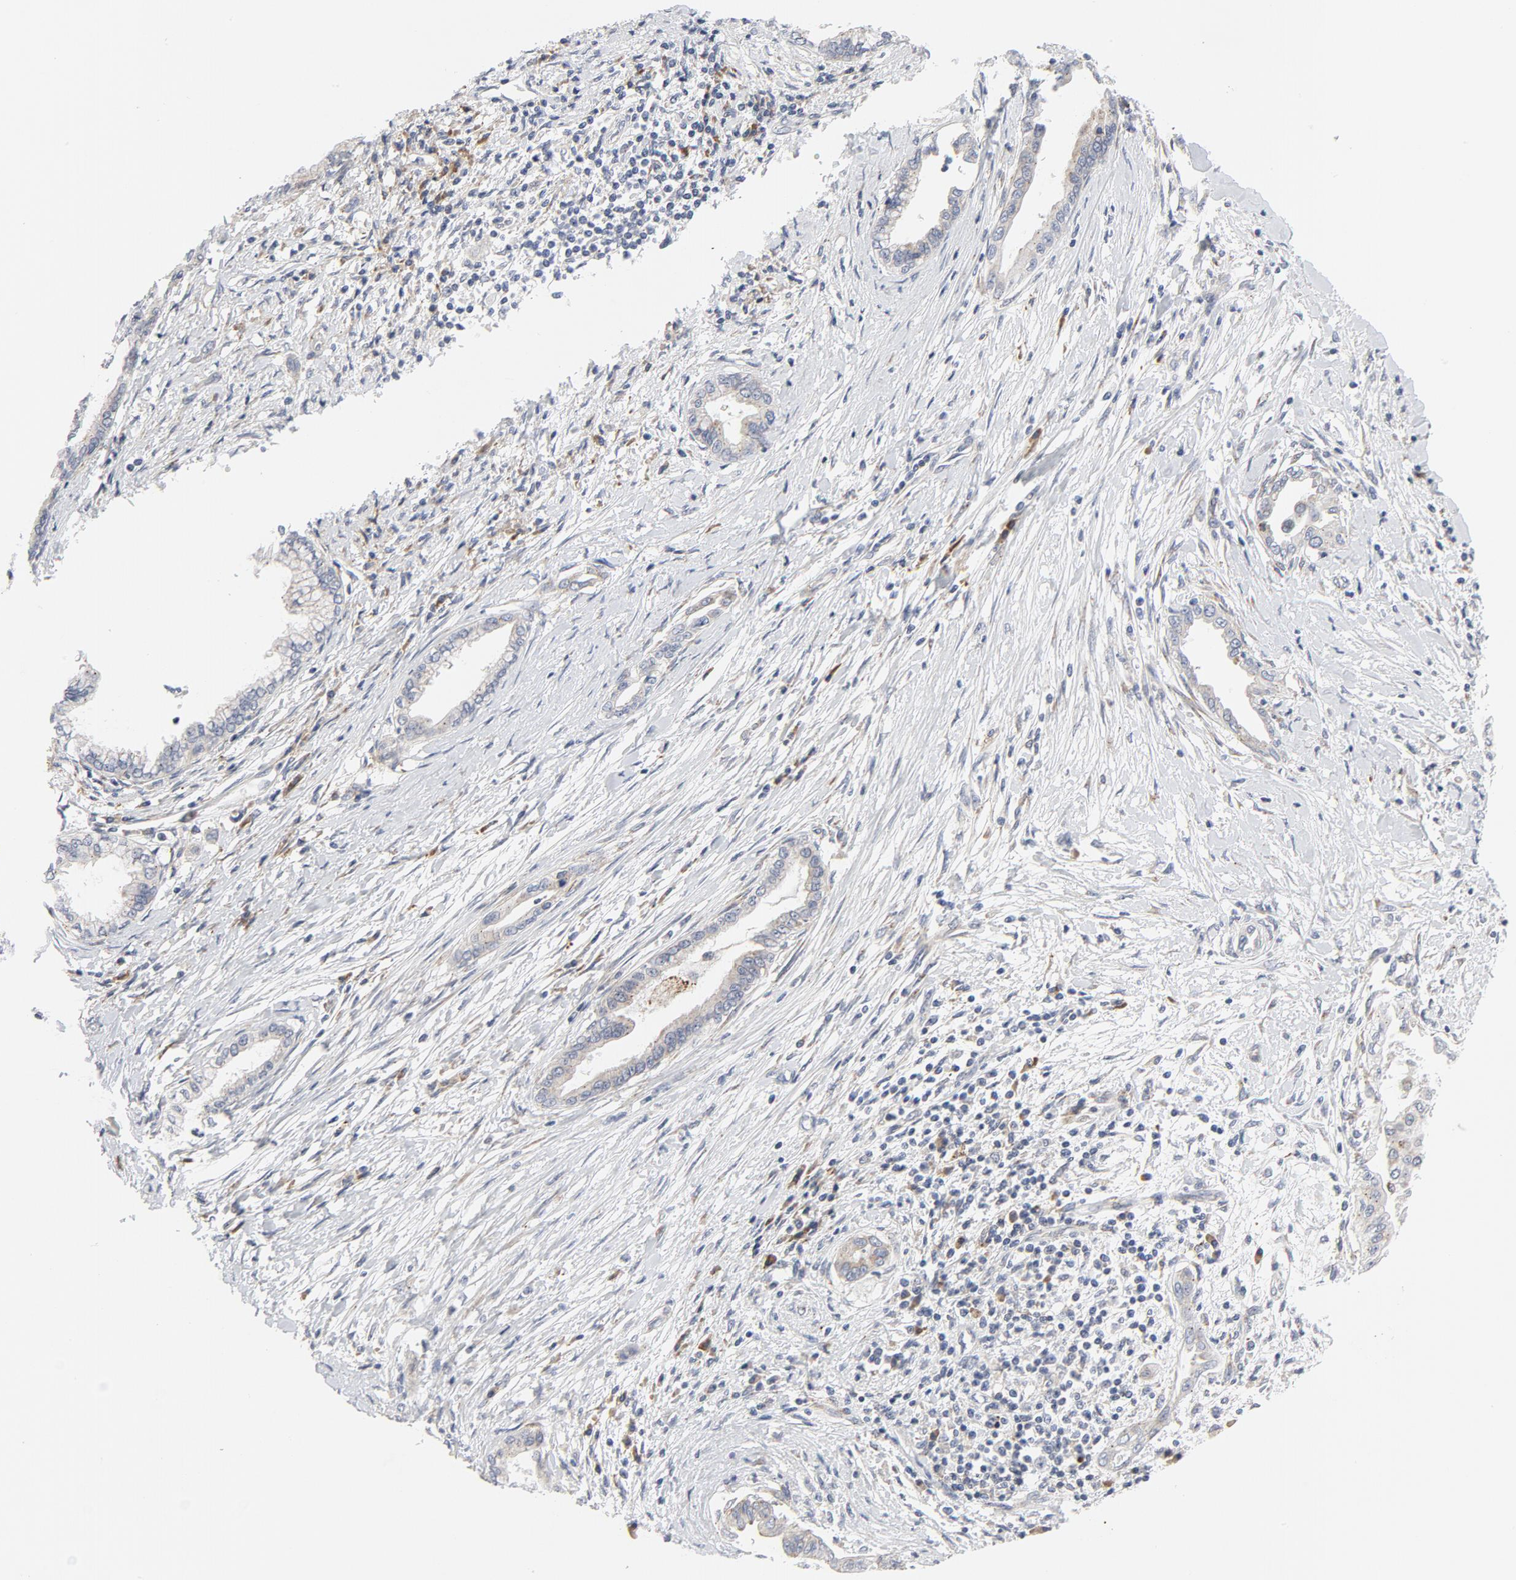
{"staining": {"intensity": "weak", "quantity": "25%-75%", "location": "cytoplasmic/membranous"}, "tissue": "pancreatic cancer", "cell_type": "Tumor cells", "image_type": "cancer", "snomed": [{"axis": "morphology", "description": "Adenocarcinoma, NOS"}, {"axis": "topography", "description": "Pancreas"}], "caption": "Immunohistochemical staining of pancreatic adenocarcinoma exhibits low levels of weak cytoplasmic/membranous protein positivity in about 25%-75% of tumor cells.", "gene": "LRP6", "patient": {"sex": "female", "age": 64}}